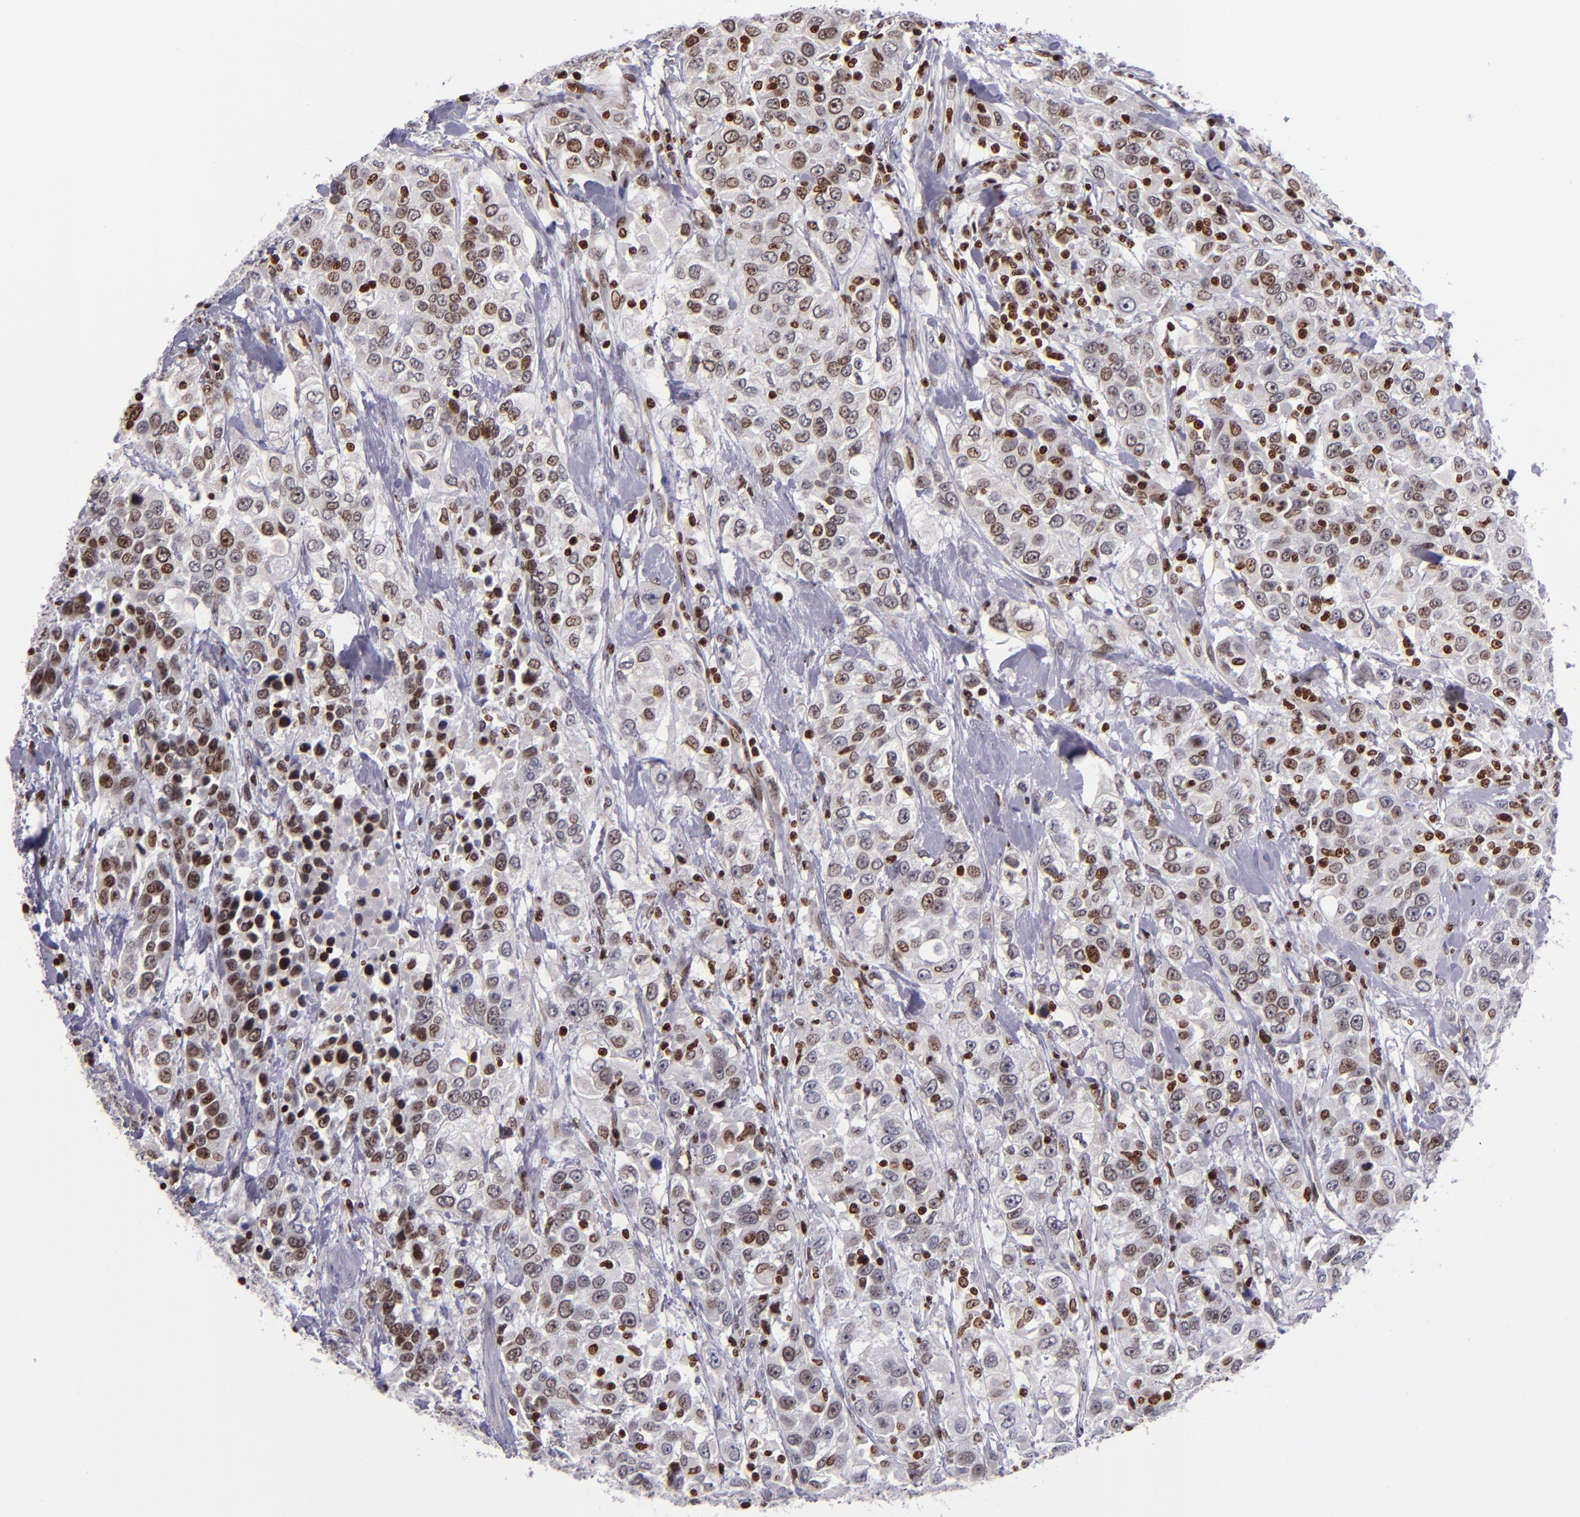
{"staining": {"intensity": "strong", "quantity": "25%-75%", "location": "nuclear"}, "tissue": "urothelial cancer", "cell_type": "Tumor cells", "image_type": "cancer", "snomed": [{"axis": "morphology", "description": "Urothelial carcinoma, High grade"}, {"axis": "topography", "description": "Urinary bladder"}], "caption": "High-grade urothelial carcinoma stained for a protein demonstrates strong nuclear positivity in tumor cells.", "gene": "CDKL5", "patient": {"sex": "female", "age": 80}}